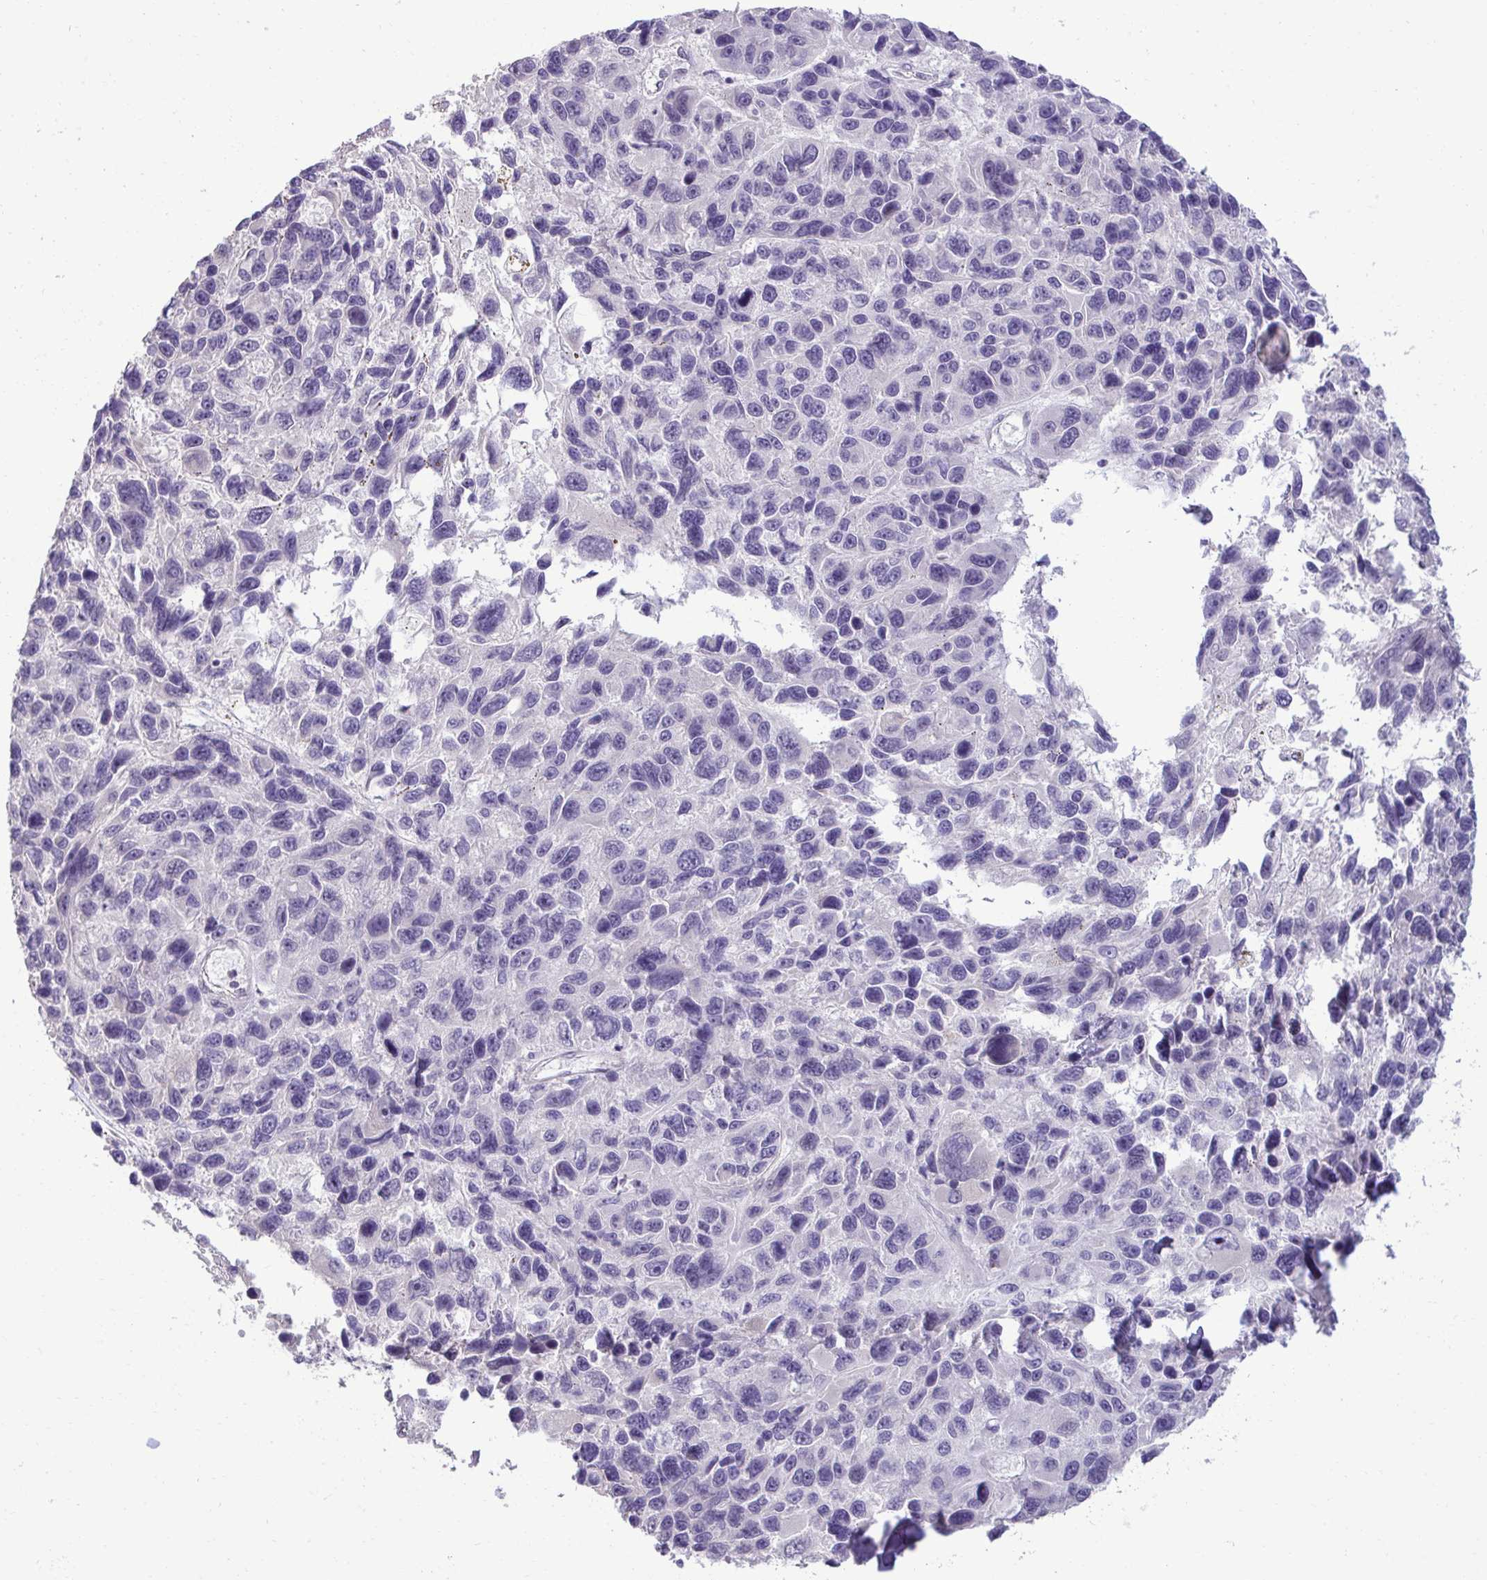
{"staining": {"intensity": "negative", "quantity": "none", "location": "none"}, "tissue": "melanoma", "cell_type": "Tumor cells", "image_type": "cancer", "snomed": [{"axis": "morphology", "description": "Malignant melanoma, NOS"}, {"axis": "topography", "description": "Skin"}], "caption": "Malignant melanoma stained for a protein using immunohistochemistry displays no expression tumor cells.", "gene": "SLC30A3", "patient": {"sex": "male", "age": 53}}